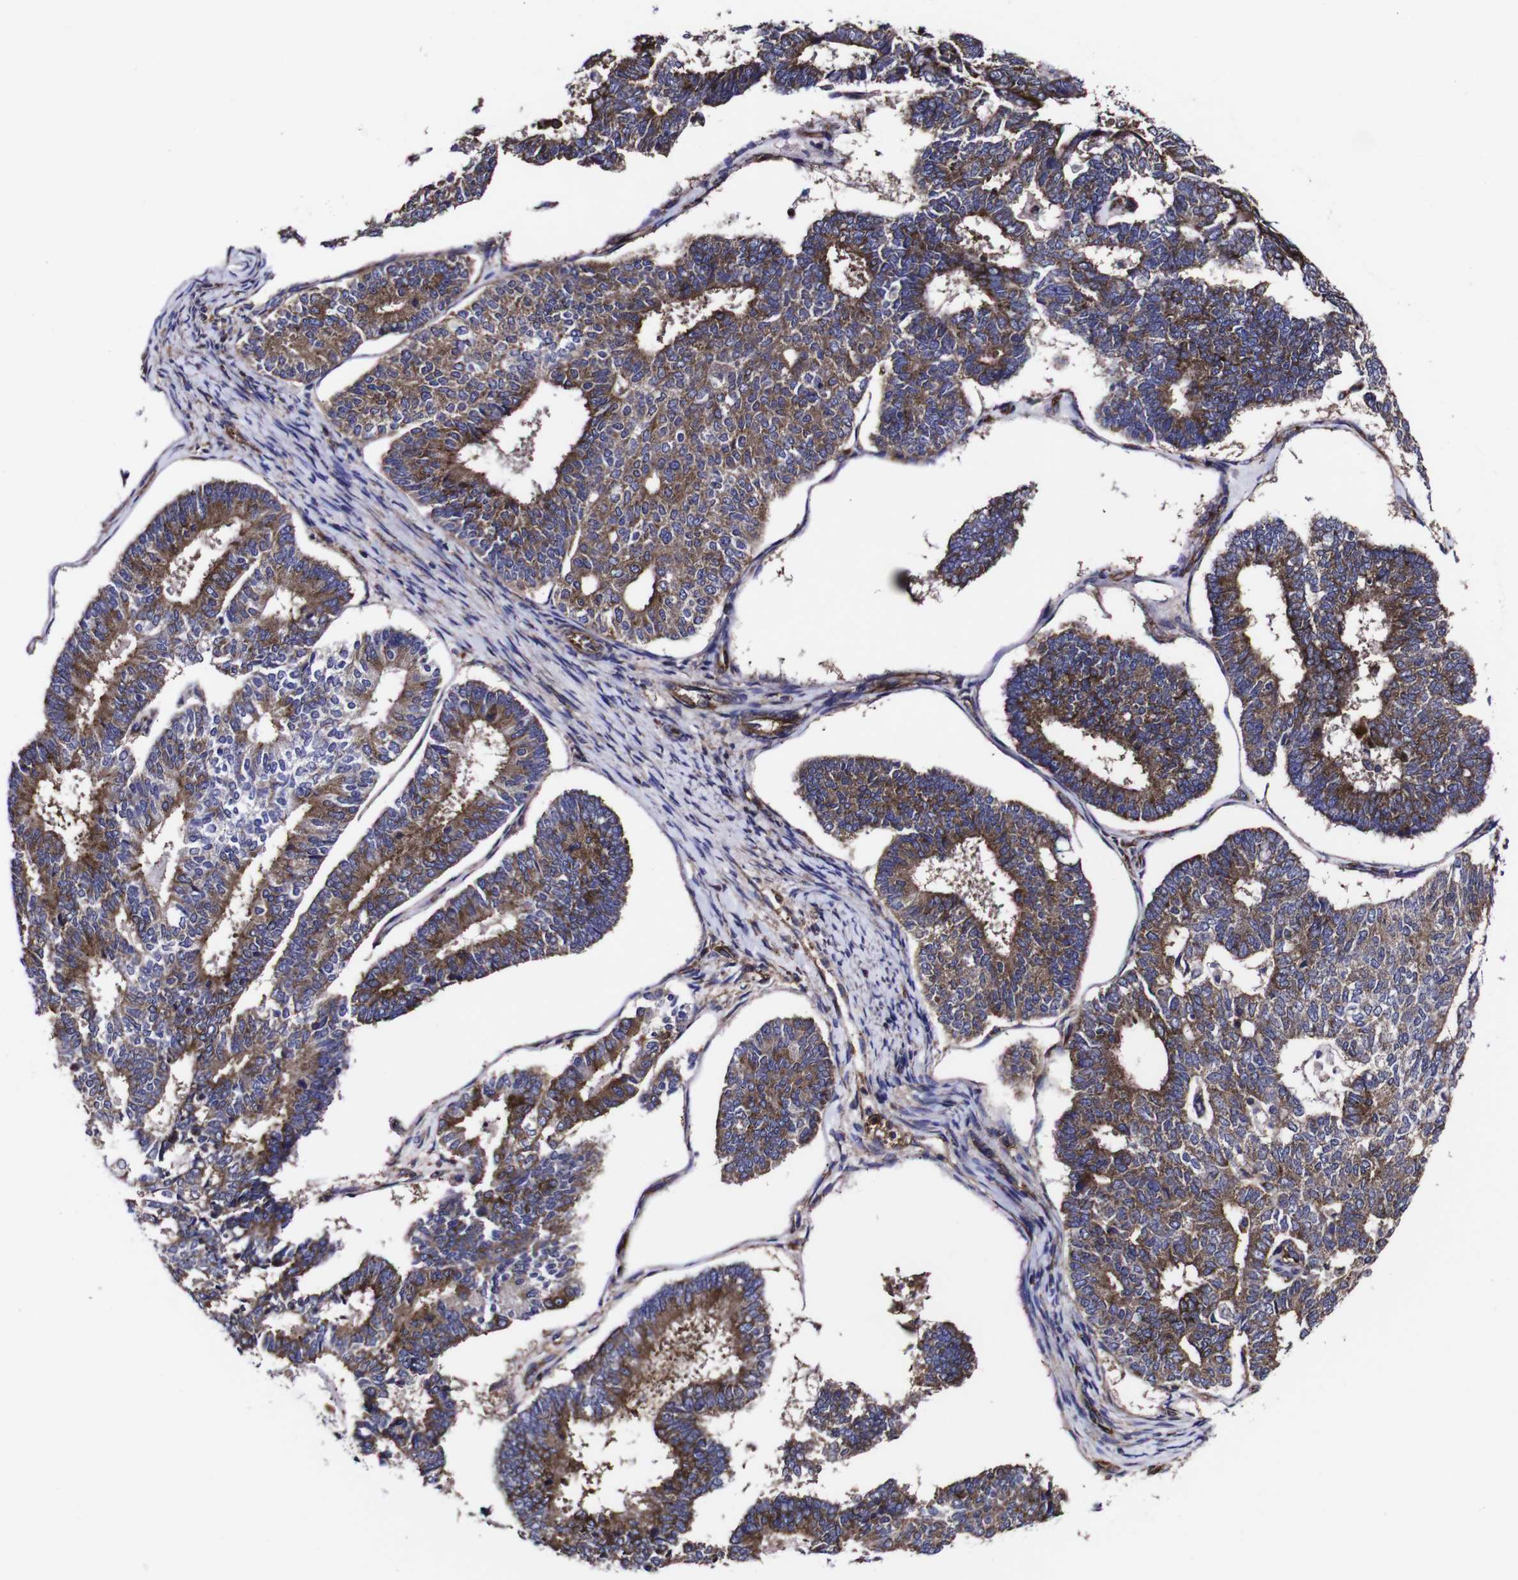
{"staining": {"intensity": "strong", "quantity": "25%-75%", "location": "cytoplasmic/membranous"}, "tissue": "endometrial cancer", "cell_type": "Tumor cells", "image_type": "cancer", "snomed": [{"axis": "morphology", "description": "Adenocarcinoma, NOS"}, {"axis": "topography", "description": "Endometrium"}], "caption": "Tumor cells reveal high levels of strong cytoplasmic/membranous staining in about 25%-75% of cells in endometrial cancer (adenocarcinoma).", "gene": "CSF1R", "patient": {"sex": "female", "age": 70}}